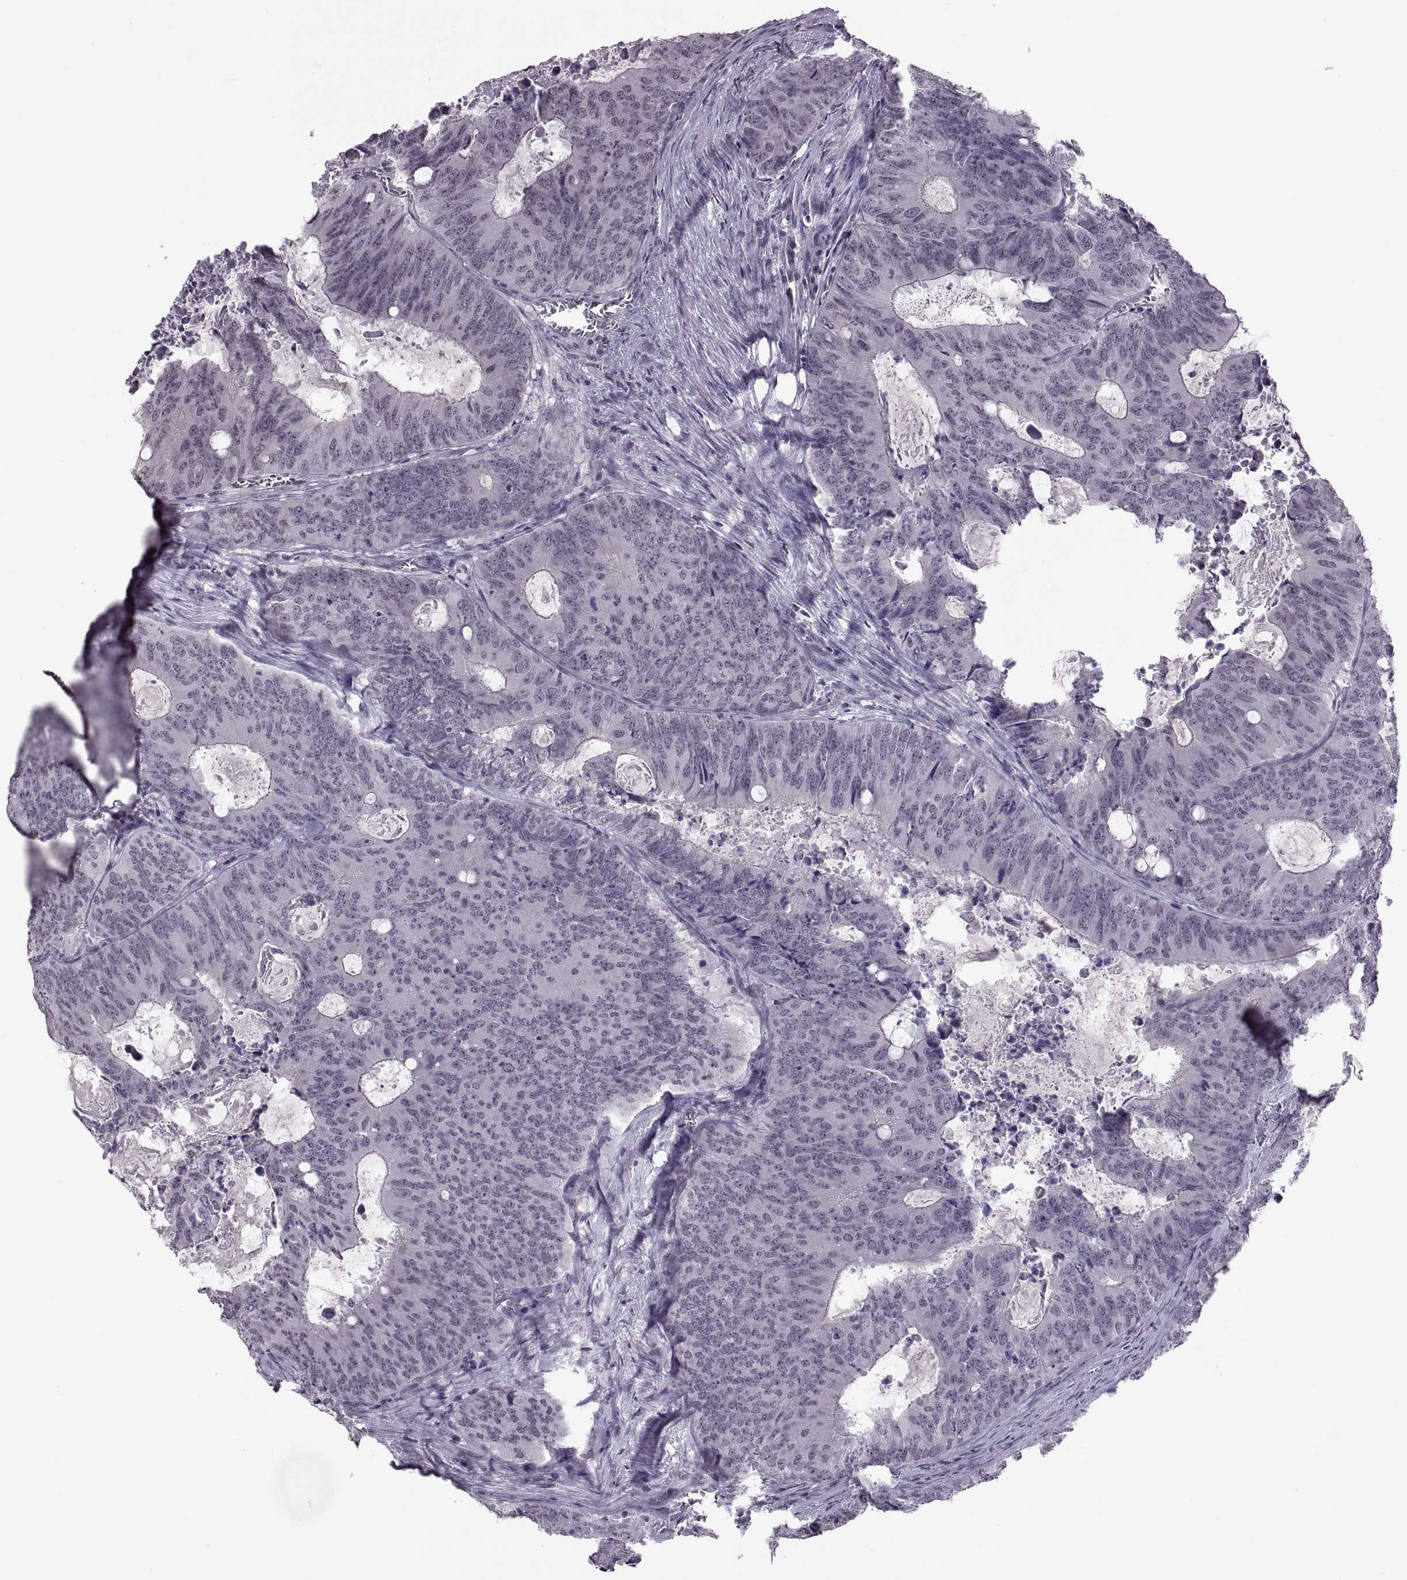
{"staining": {"intensity": "negative", "quantity": "none", "location": "none"}, "tissue": "colorectal cancer", "cell_type": "Tumor cells", "image_type": "cancer", "snomed": [{"axis": "morphology", "description": "Adenocarcinoma, NOS"}, {"axis": "topography", "description": "Colon"}], "caption": "An immunohistochemistry (IHC) micrograph of colorectal adenocarcinoma is shown. There is no staining in tumor cells of colorectal adenocarcinoma.", "gene": "OTP", "patient": {"sex": "male", "age": 67}}